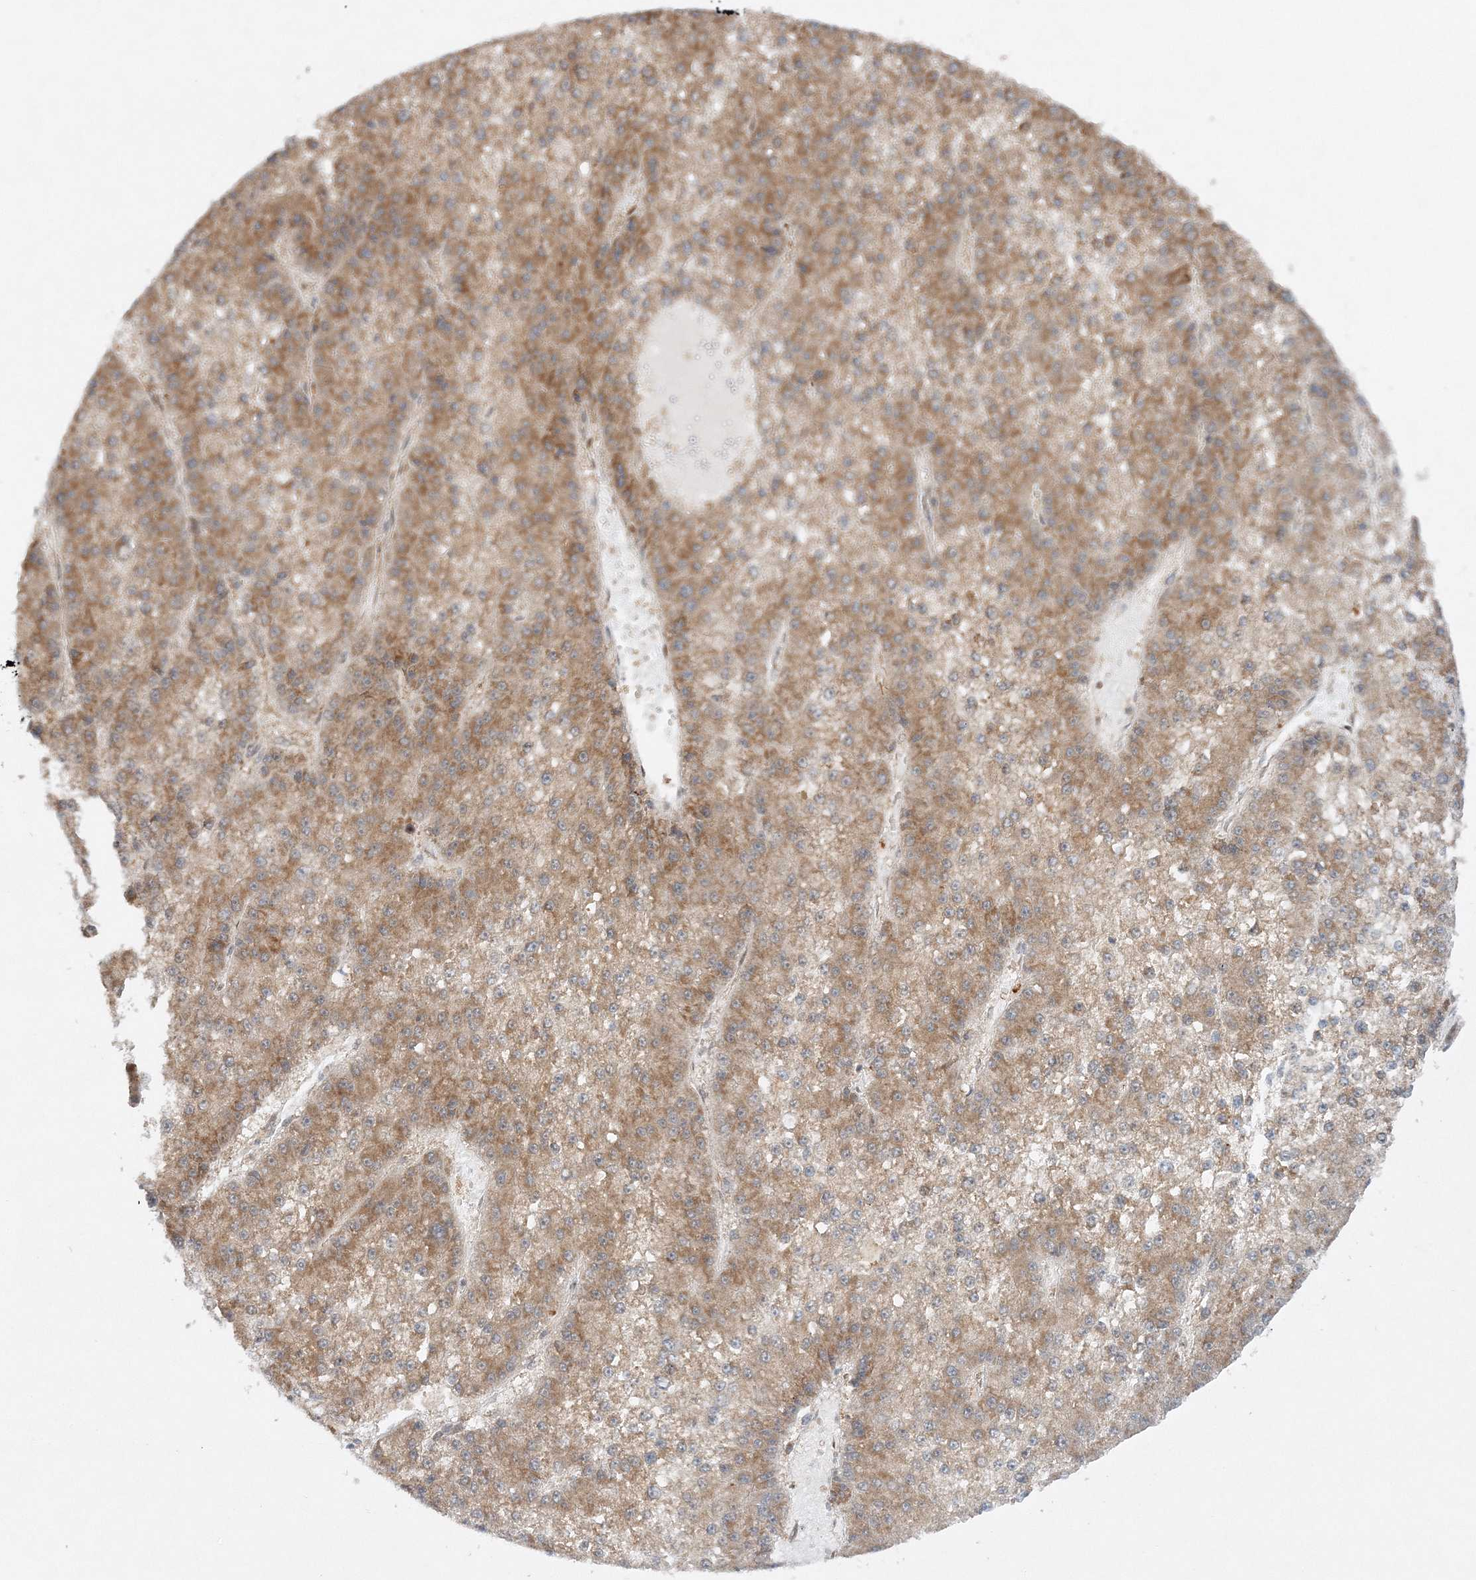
{"staining": {"intensity": "moderate", "quantity": ">75%", "location": "cytoplasmic/membranous"}, "tissue": "liver cancer", "cell_type": "Tumor cells", "image_type": "cancer", "snomed": [{"axis": "morphology", "description": "Carcinoma, Hepatocellular, NOS"}, {"axis": "topography", "description": "Liver"}], "caption": "Protein staining exhibits moderate cytoplasmic/membranous positivity in approximately >75% of tumor cells in liver hepatocellular carcinoma.", "gene": "RAB11FIP2", "patient": {"sex": "female", "age": 73}}